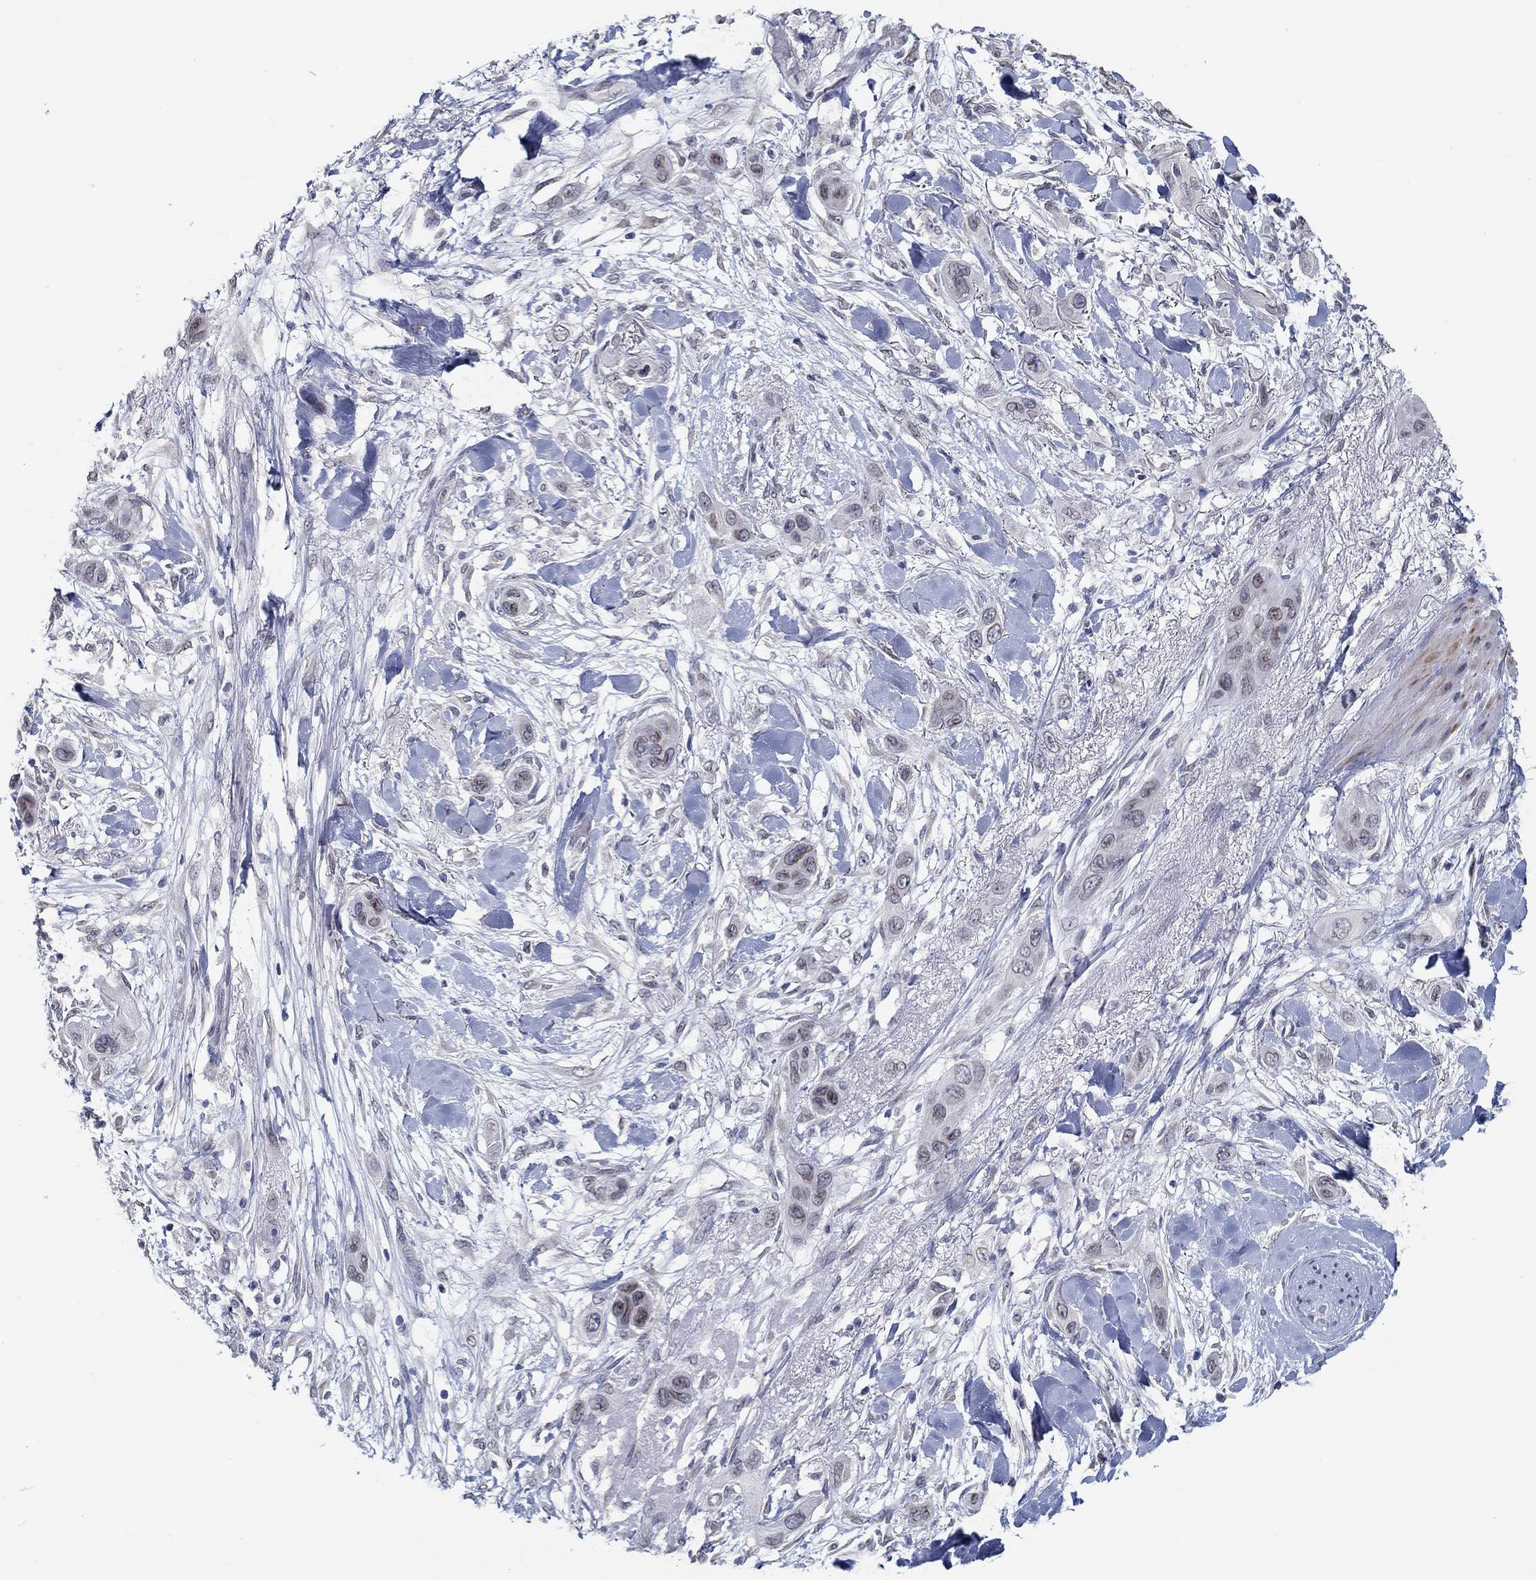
{"staining": {"intensity": "negative", "quantity": "none", "location": "none"}, "tissue": "skin cancer", "cell_type": "Tumor cells", "image_type": "cancer", "snomed": [{"axis": "morphology", "description": "Squamous cell carcinoma, NOS"}, {"axis": "topography", "description": "Skin"}], "caption": "Photomicrograph shows no significant protein staining in tumor cells of squamous cell carcinoma (skin).", "gene": "NUP155", "patient": {"sex": "male", "age": 79}}